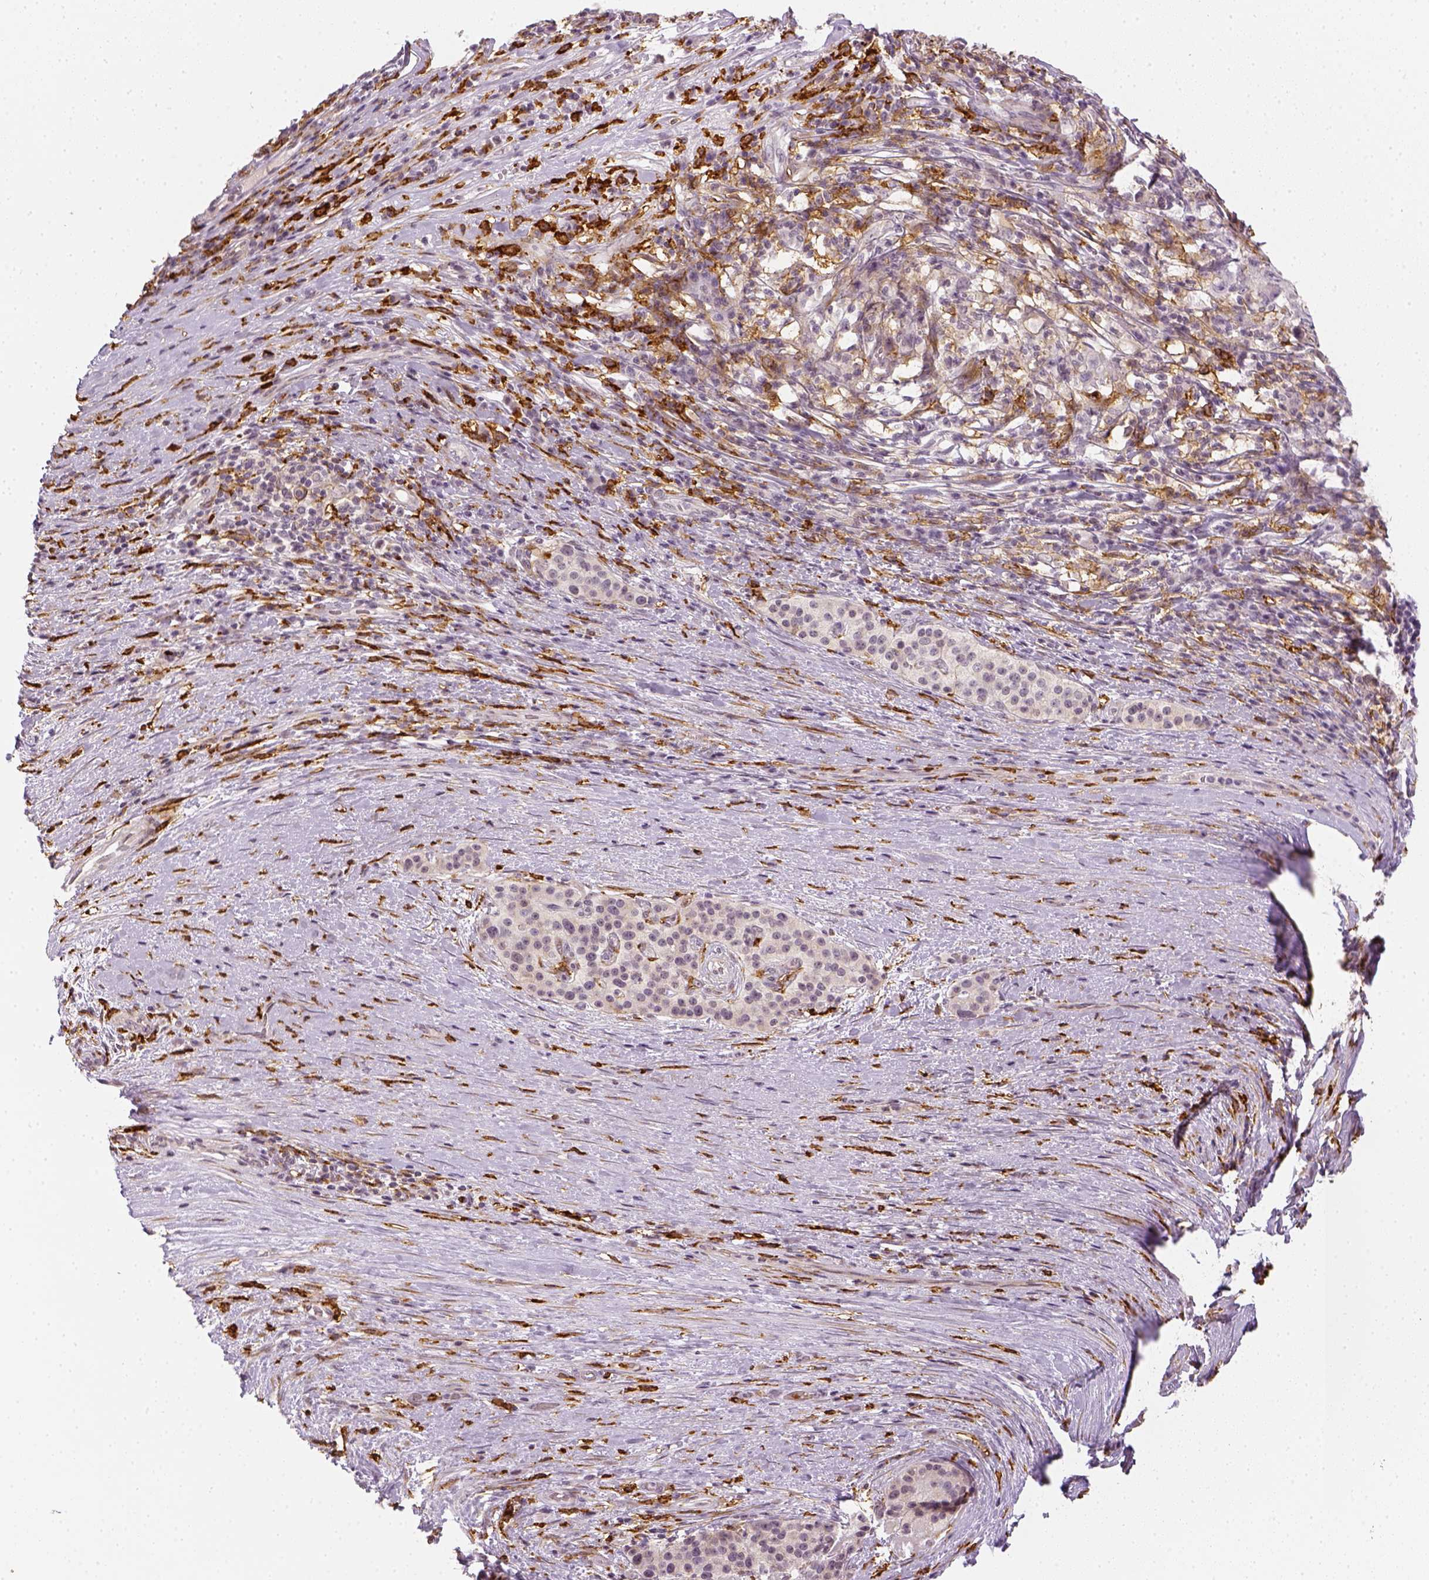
{"staining": {"intensity": "negative", "quantity": "none", "location": "none"}, "tissue": "pancreatic cancer", "cell_type": "Tumor cells", "image_type": "cancer", "snomed": [{"axis": "morphology", "description": "Adenocarcinoma, NOS"}, {"axis": "topography", "description": "Pancreas"}], "caption": "IHC image of neoplastic tissue: human pancreatic cancer (adenocarcinoma) stained with DAB (3,3'-diaminobenzidine) shows no significant protein expression in tumor cells.", "gene": "CD14", "patient": {"sex": "male", "age": 63}}